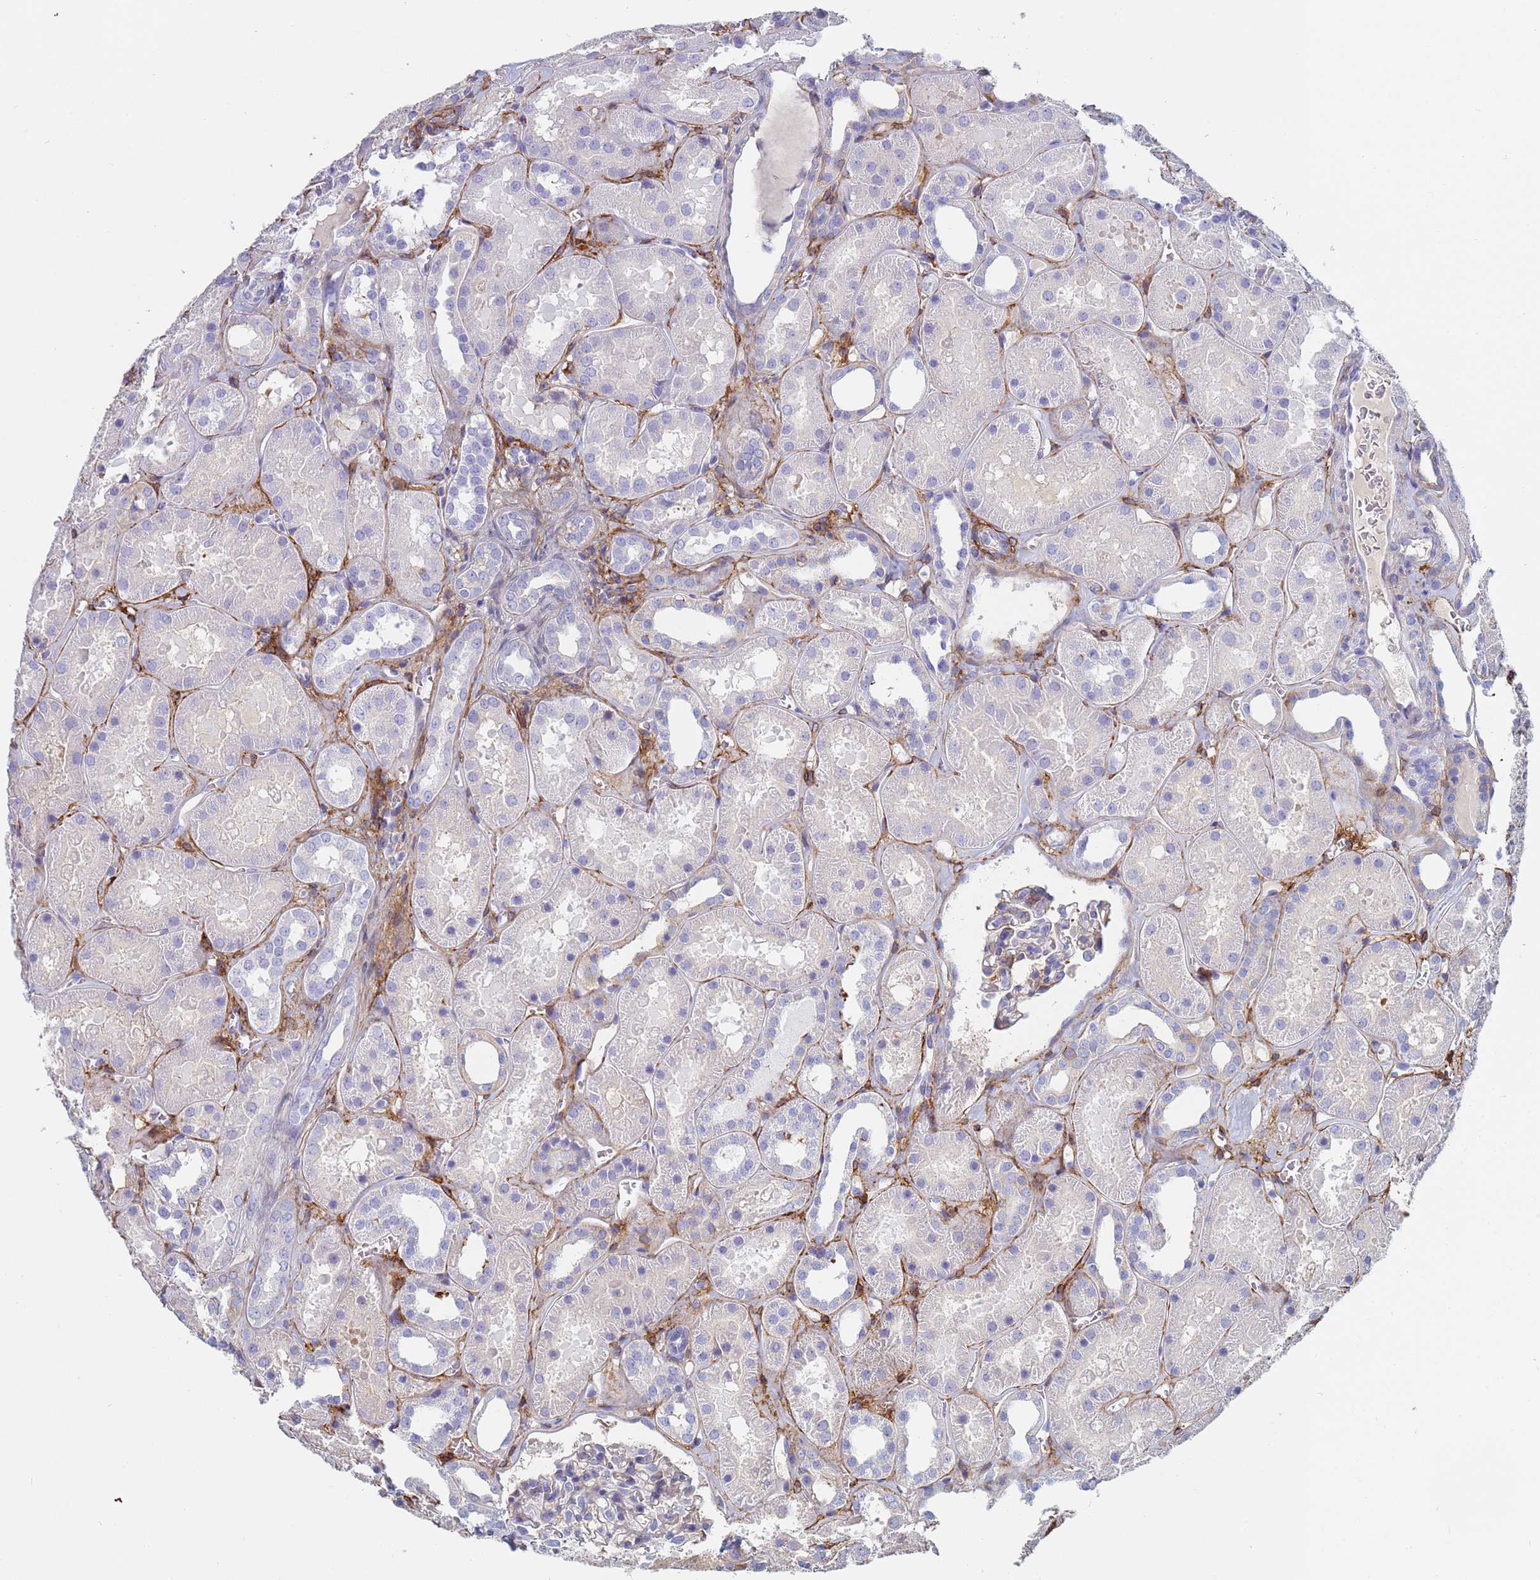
{"staining": {"intensity": "negative", "quantity": "none", "location": "none"}, "tissue": "kidney", "cell_type": "Cells in glomeruli", "image_type": "normal", "snomed": [{"axis": "morphology", "description": "Normal tissue, NOS"}, {"axis": "topography", "description": "Kidney"}], "caption": "Cells in glomeruli are negative for brown protein staining in benign kidney. (Immunohistochemistry, brightfield microscopy, high magnification).", "gene": "ABCA8", "patient": {"sex": "female", "age": 41}}